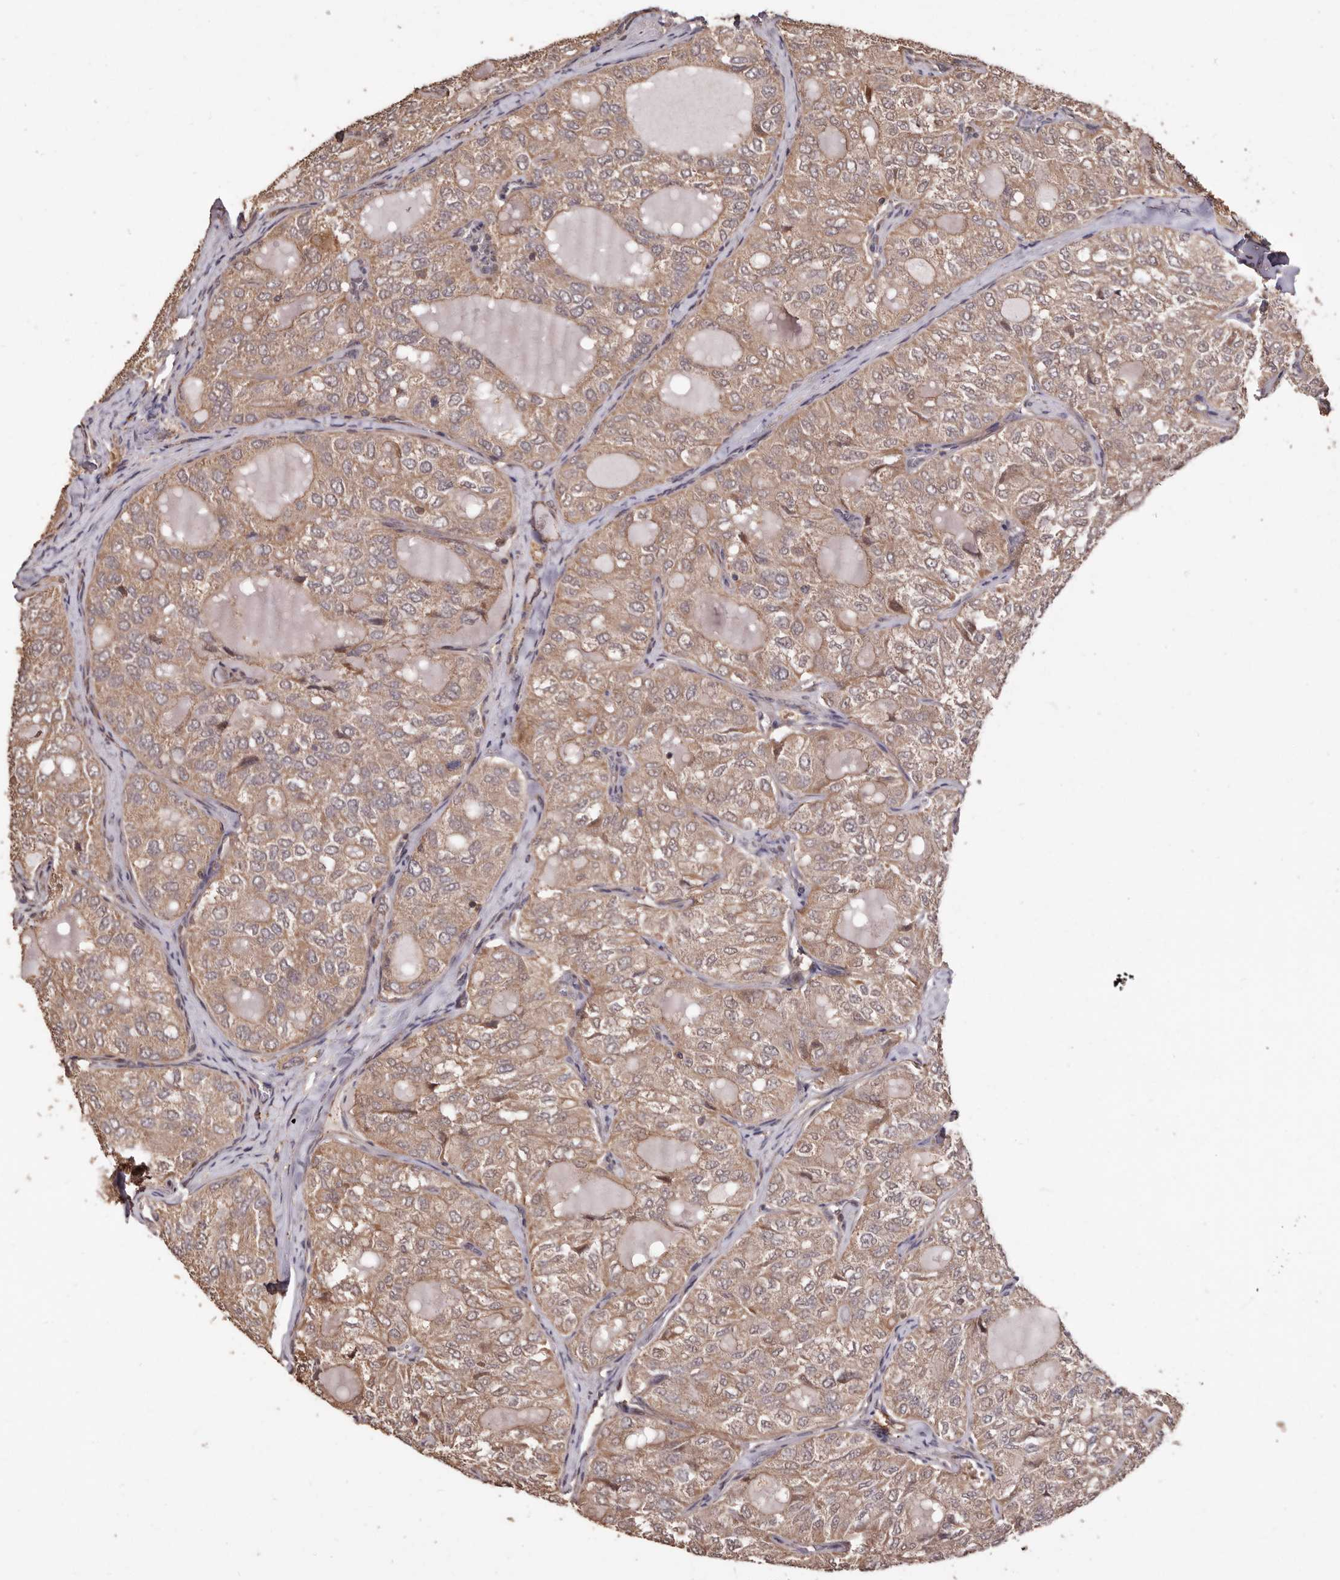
{"staining": {"intensity": "weak", "quantity": ">75%", "location": "cytoplasmic/membranous"}, "tissue": "thyroid cancer", "cell_type": "Tumor cells", "image_type": "cancer", "snomed": [{"axis": "morphology", "description": "Follicular adenoma carcinoma, NOS"}, {"axis": "topography", "description": "Thyroid gland"}], "caption": "Immunohistochemistry of follicular adenoma carcinoma (thyroid) exhibits low levels of weak cytoplasmic/membranous expression in approximately >75% of tumor cells.", "gene": "COQ8B", "patient": {"sex": "male", "age": 75}}